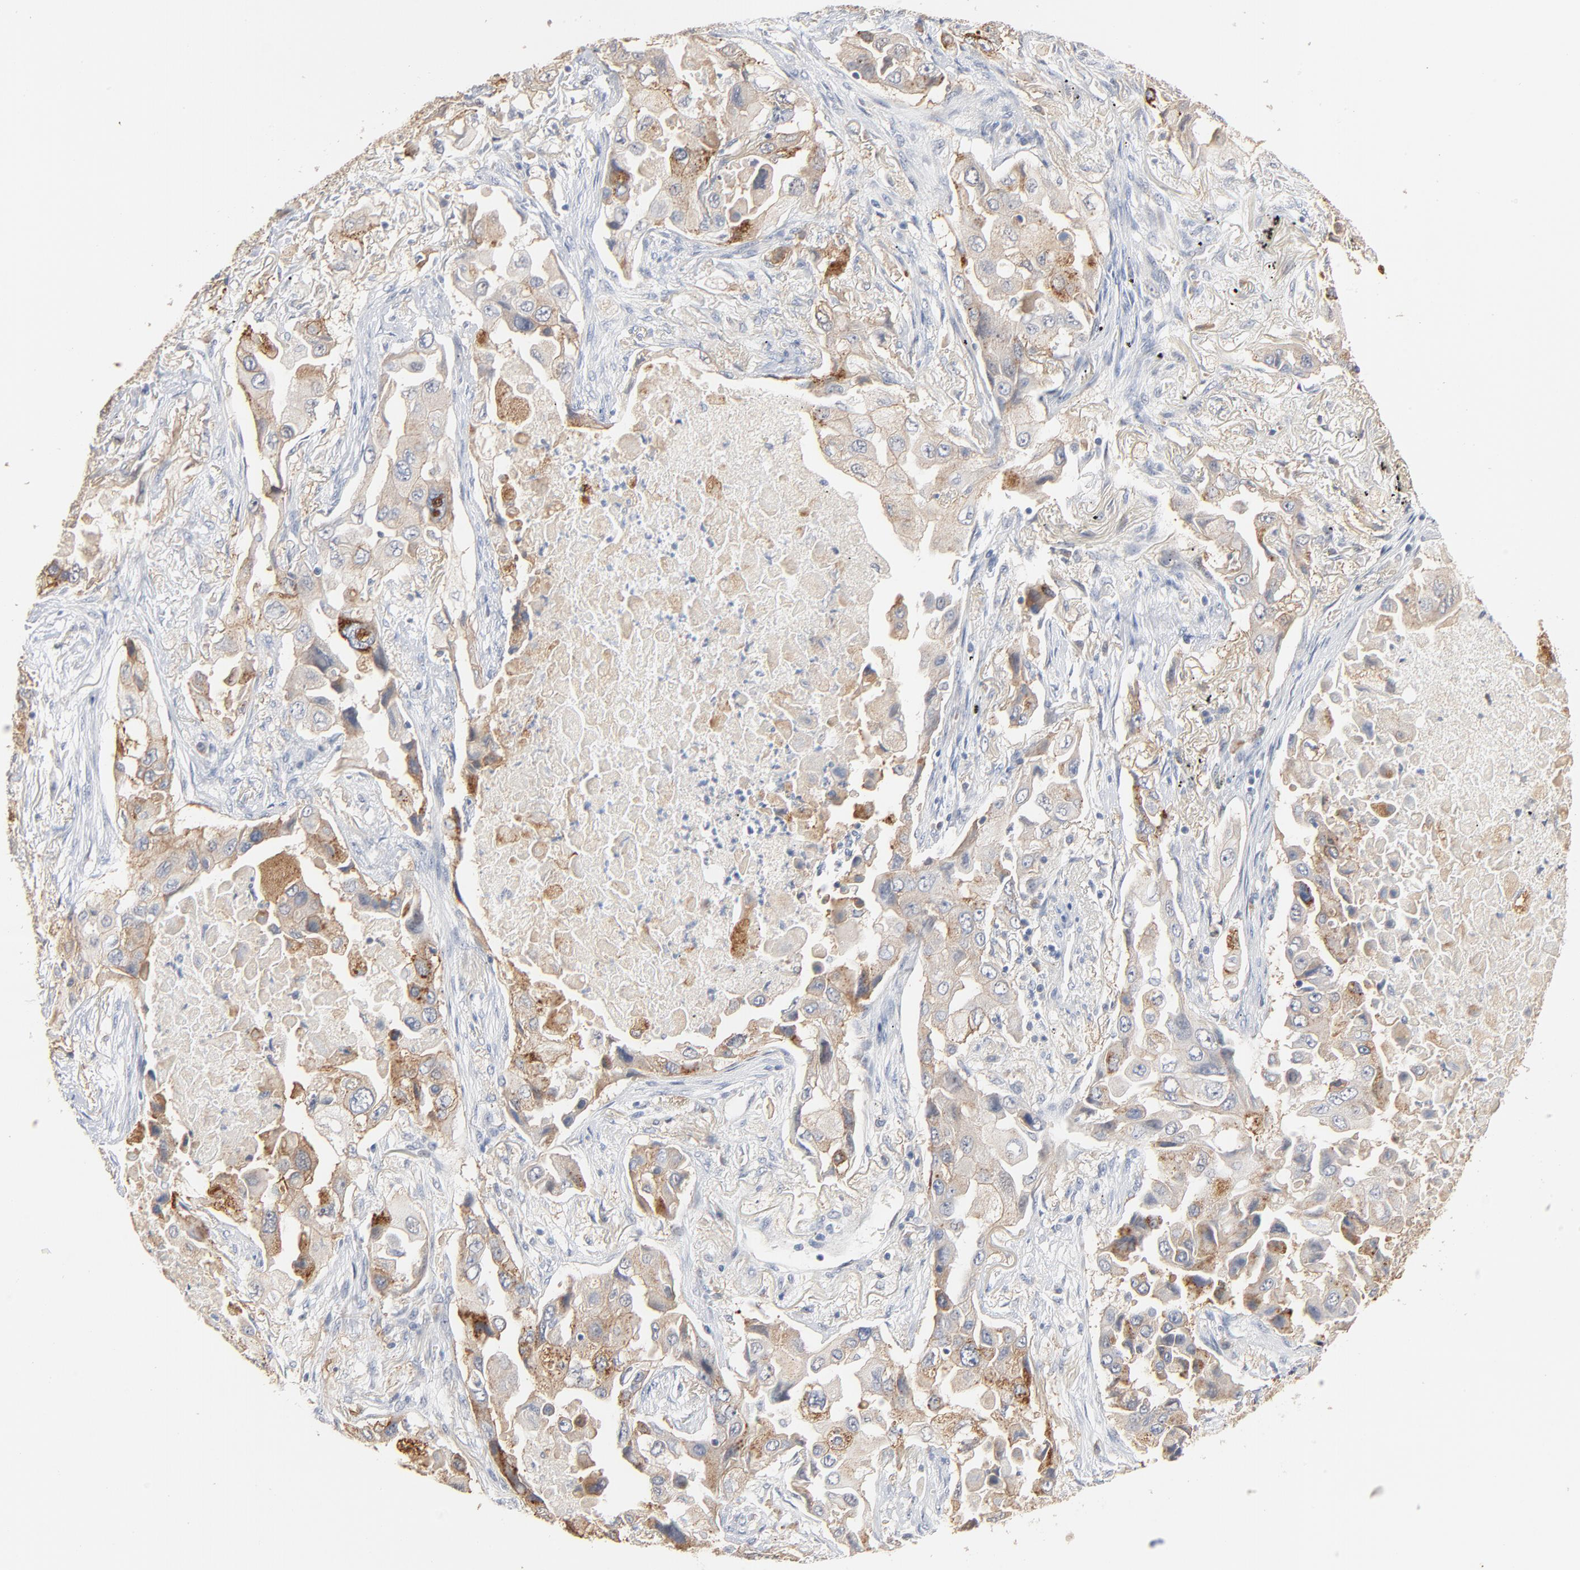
{"staining": {"intensity": "weak", "quantity": "25%-75%", "location": "cytoplasmic/membranous"}, "tissue": "lung cancer", "cell_type": "Tumor cells", "image_type": "cancer", "snomed": [{"axis": "morphology", "description": "Adenocarcinoma, NOS"}, {"axis": "topography", "description": "Lung"}], "caption": "Approximately 25%-75% of tumor cells in human lung cancer (adenocarcinoma) exhibit weak cytoplasmic/membranous protein staining as visualized by brown immunohistochemical staining.", "gene": "EPCAM", "patient": {"sex": "female", "age": 65}}